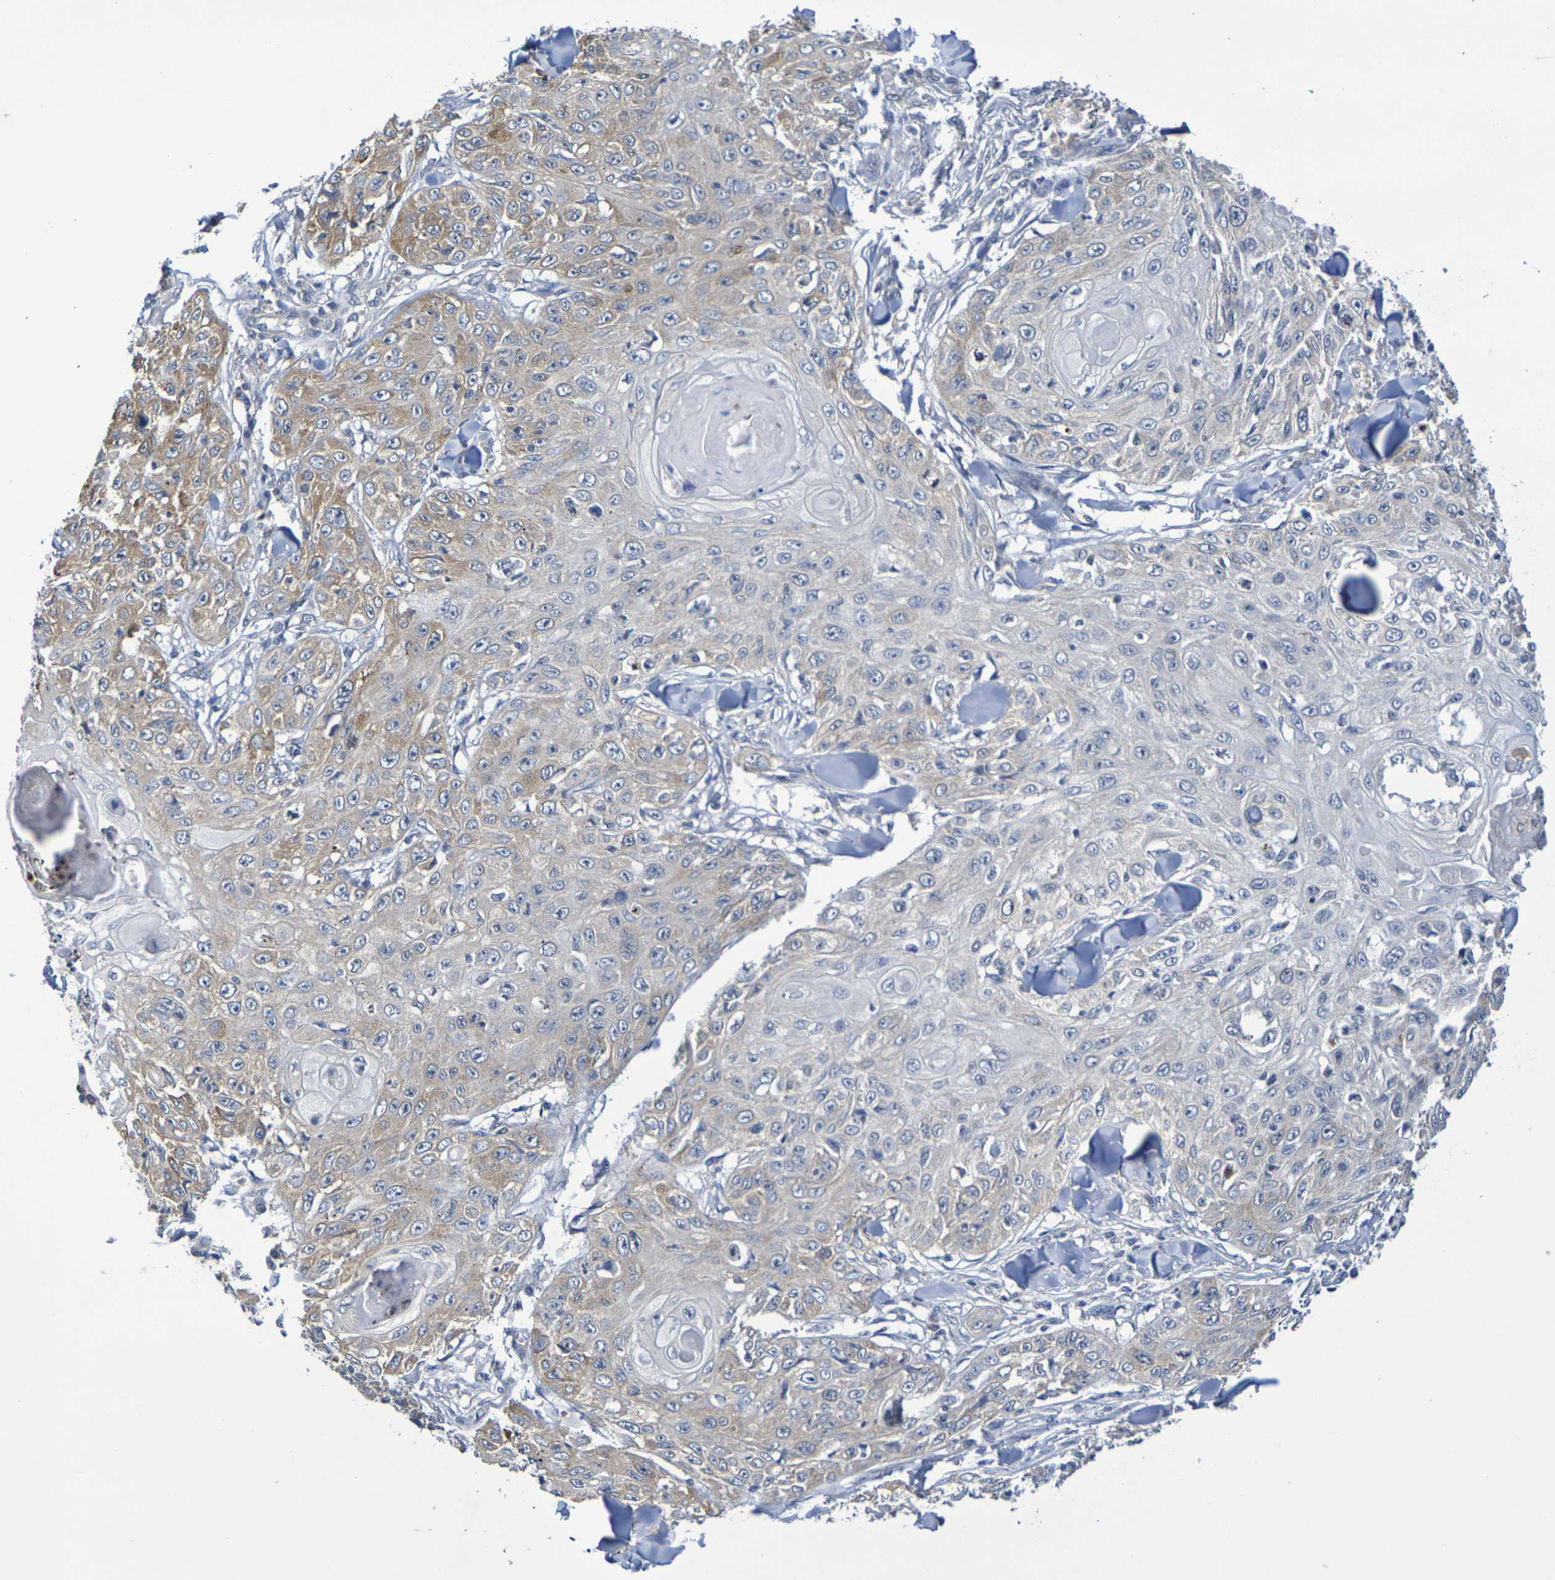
{"staining": {"intensity": "moderate", "quantity": "25%-75%", "location": "cytoplasmic/membranous"}, "tissue": "skin cancer", "cell_type": "Tumor cells", "image_type": "cancer", "snomed": [{"axis": "morphology", "description": "Squamous cell carcinoma, NOS"}, {"axis": "topography", "description": "Skin"}], "caption": "High-power microscopy captured an immunohistochemistry (IHC) image of squamous cell carcinoma (skin), revealing moderate cytoplasmic/membranous staining in approximately 25%-75% of tumor cells.", "gene": "CHRNB1", "patient": {"sex": "male", "age": 86}}